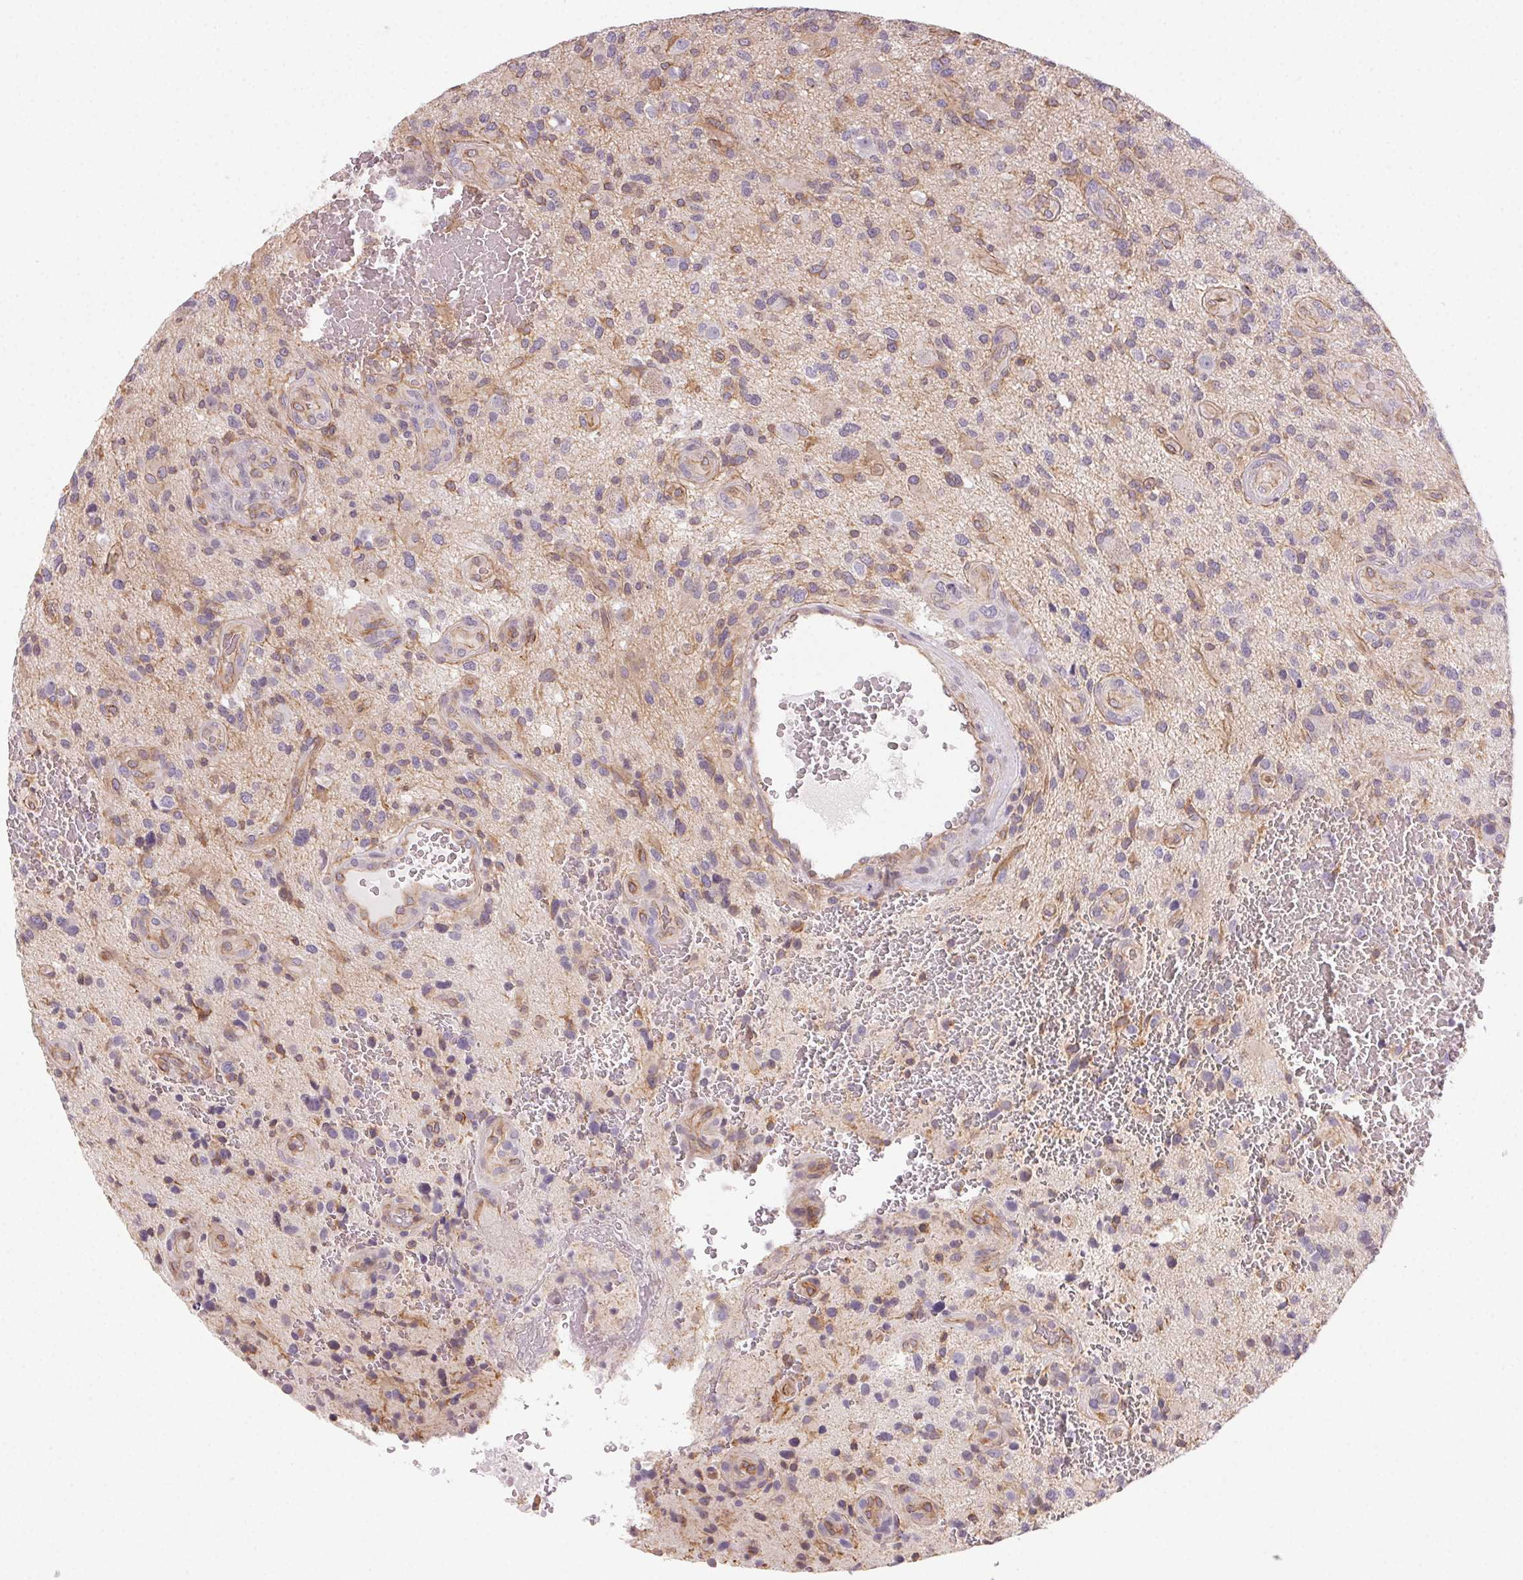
{"staining": {"intensity": "weak", "quantity": "<25%", "location": "cytoplasmic/membranous"}, "tissue": "glioma", "cell_type": "Tumor cells", "image_type": "cancer", "snomed": [{"axis": "morphology", "description": "Glioma, malignant, High grade"}, {"axis": "topography", "description": "Brain"}], "caption": "A high-resolution histopathology image shows immunohistochemistry (IHC) staining of high-grade glioma (malignant), which exhibits no significant expression in tumor cells.", "gene": "PLA2G4F", "patient": {"sex": "male", "age": 47}}